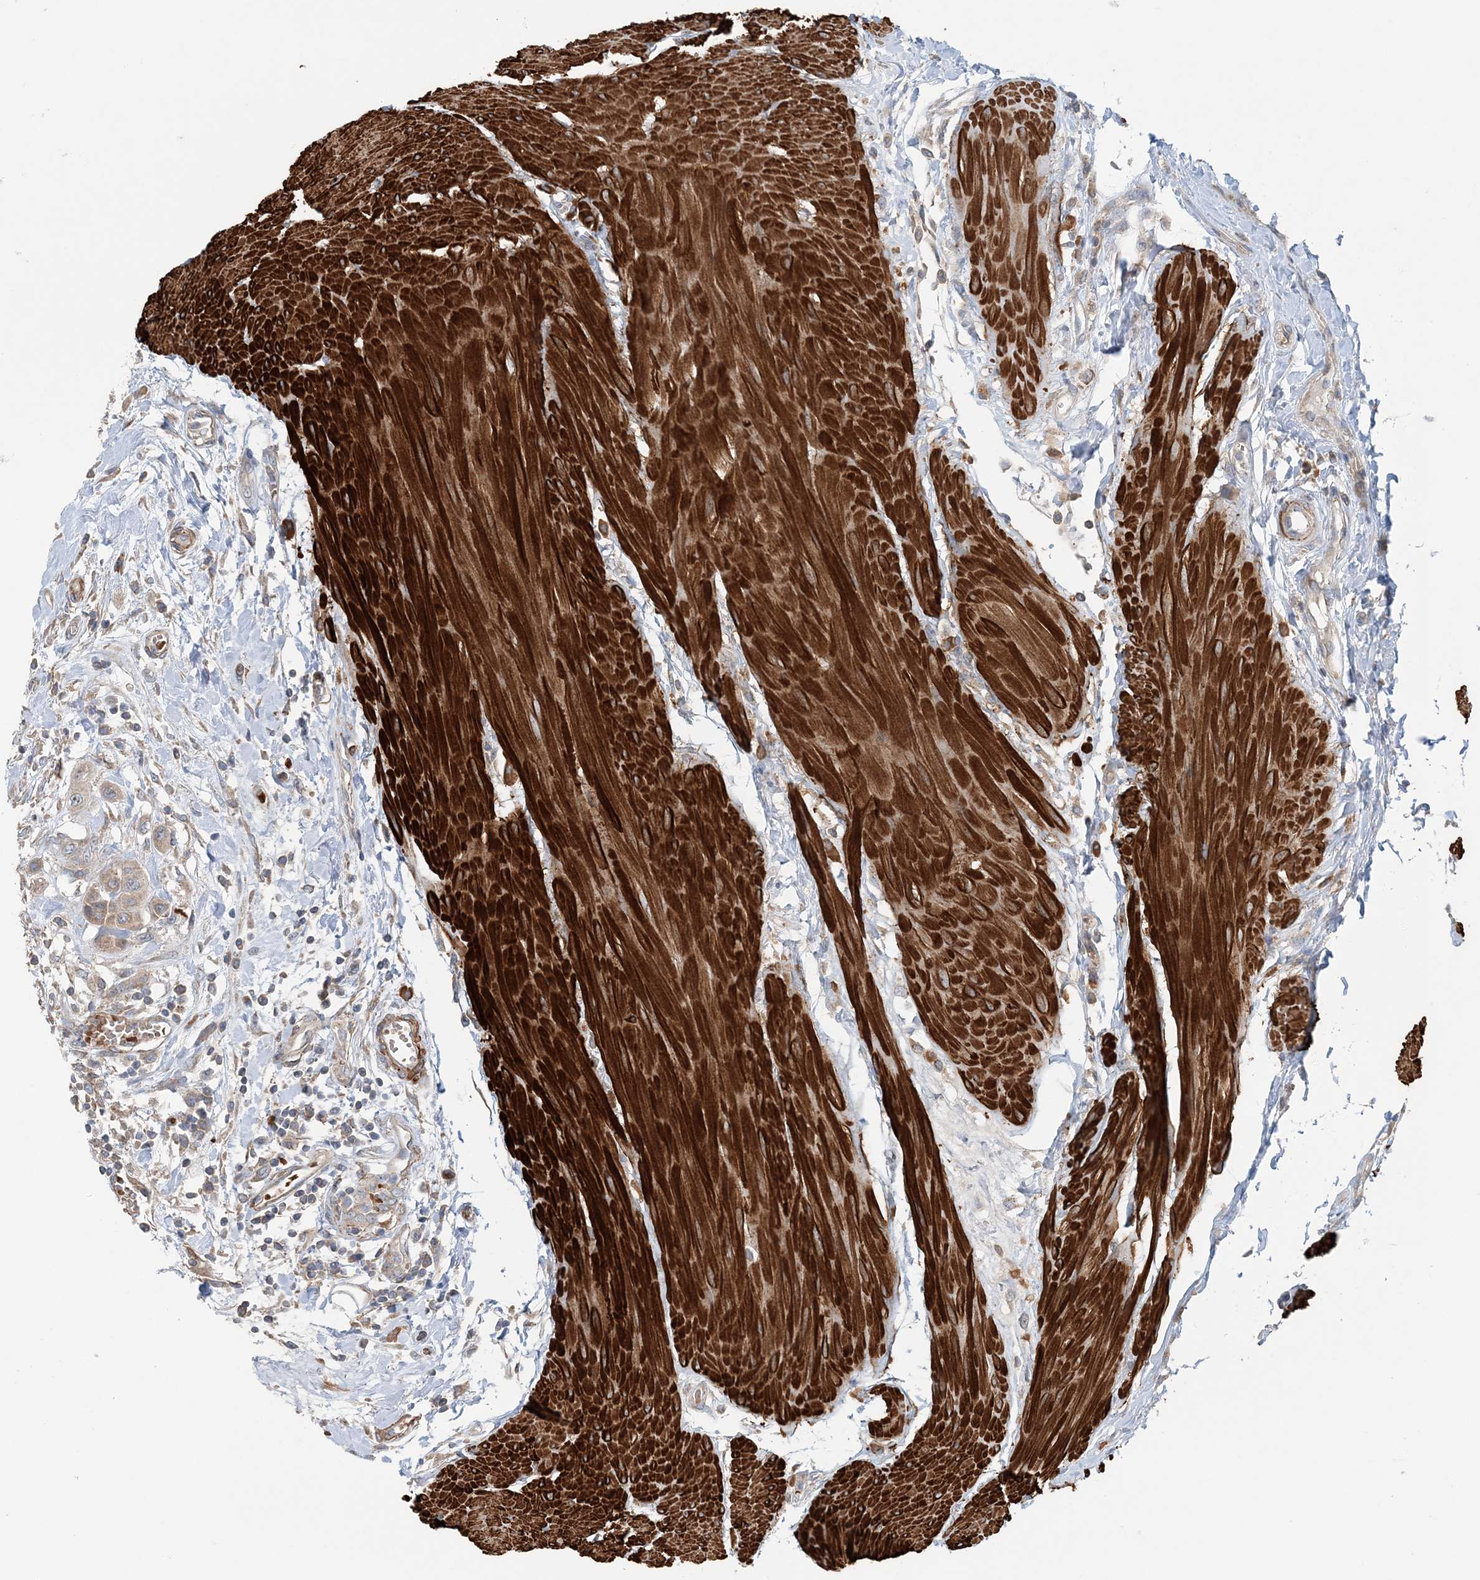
{"staining": {"intensity": "weak", "quantity": ">75%", "location": "cytoplasmic/membranous"}, "tissue": "urothelial cancer", "cell_type": "Tumor cells", "image_type": "cancer", "snomed": [{"axis": "morphology", "description": "Urothelial carcinoma, High grade"}, {"axis": "topography", "description": "Urinary bladder"}], "caption": "Urothelial cancer tissue shows weak cytoplasmic/membranous expression in approximately >75% of tumor cells", "gene": "TTI1", "patient": {"sex": "male", "age": 50}}